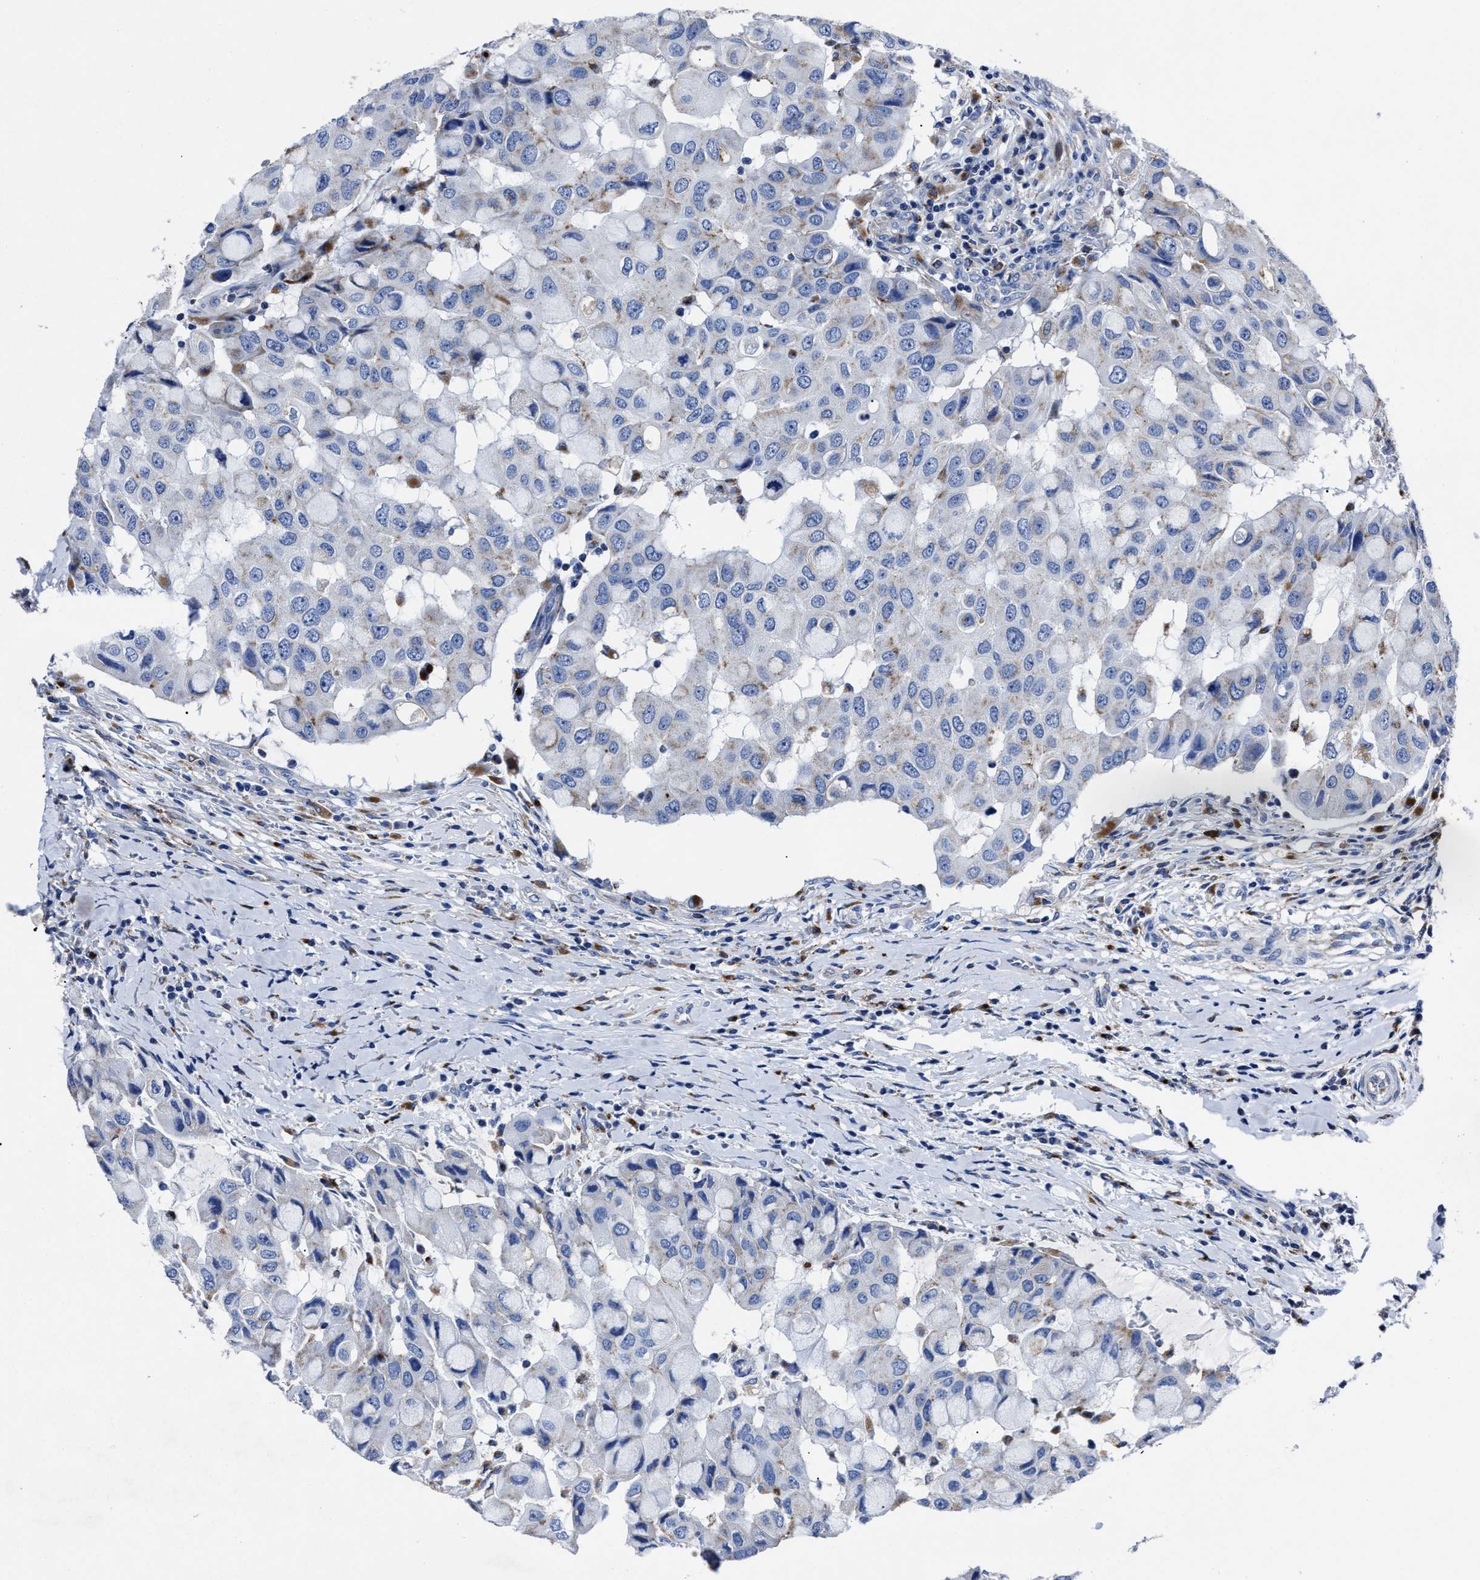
{"staining": {"intensity": "negative", "quantity": "none", "location": "none"}, "tissue": "breast cancer", "cell_type": "Tumor cells", "image_type": "cancer", "snomed": [{"axis": "morphology", "description": "Duct carcinoma"}, {"axis": "topography", "description": "Breast"}], "caption": "Breast cancer stained for a protein using immunohistochemistry shows no expression tumor cells.", "gene": "LAMTOR4", "patient": {"sex": "female", "age": 27}}